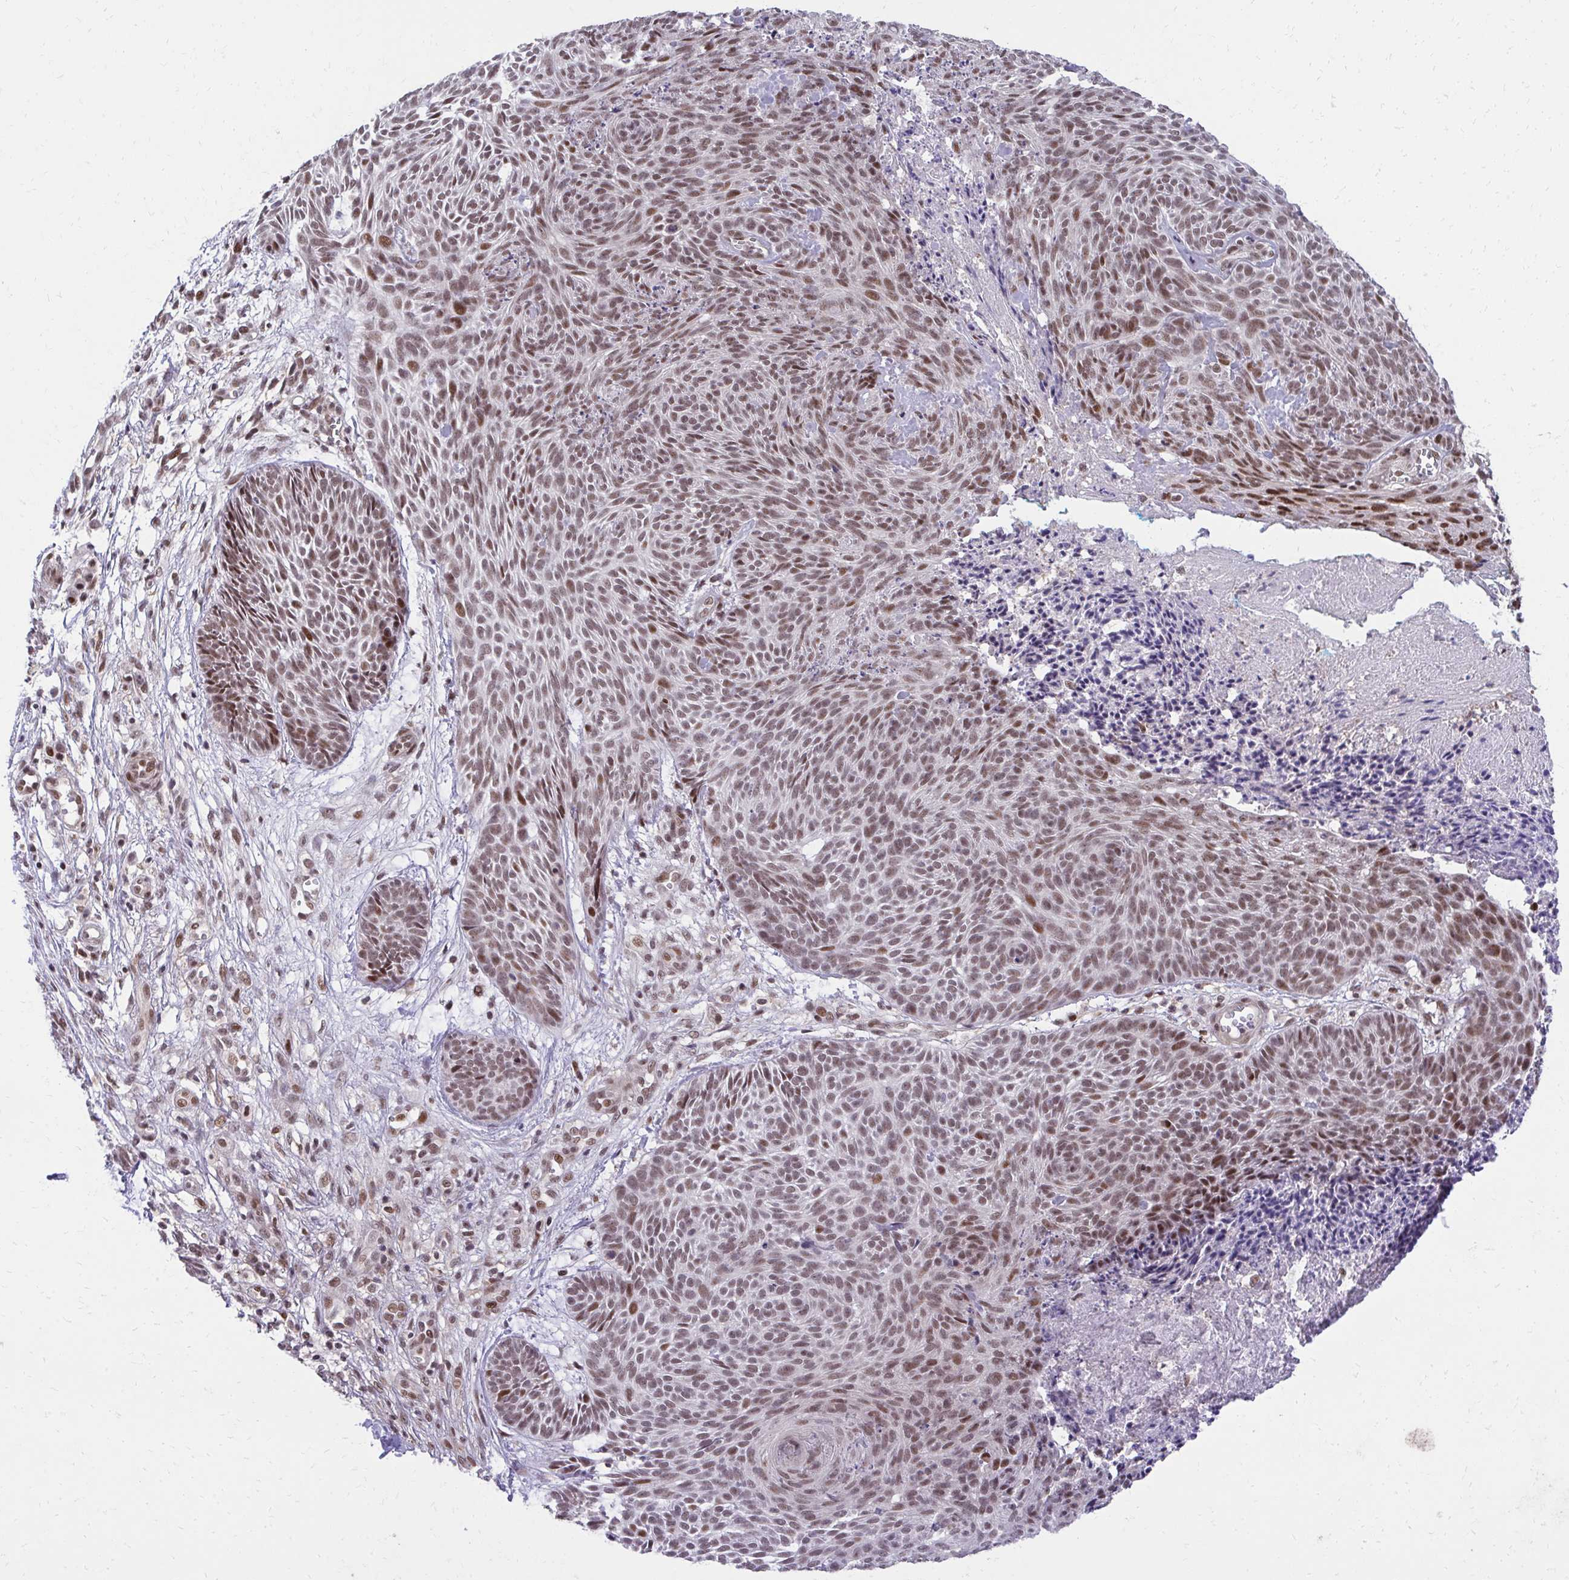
{"staining": {"intensity": "moderate", "quantity": ">75%", "location": "nuclear"}, "tissue": "skin cancer", "cell_type": "Tumor cells", "image_type": "cancer", "snomed": [{"axis": "morphology", "description": "Basal cell carcinoma"}, {"axis": "topography", "description": "Skin"}, {"axis": "topography", "description": "Skin of trunk"}], "caption": "Skin basal cell carcinoma stained with DAB (3,3'-diaminobenzidine) immunohistochemistry (IHC) demonstrates medium levels of moderate nuclear staining in approximately >75% of tumor cells.", "gene": "HOXA4", "patient": {"sex": "male", "age": 74}}